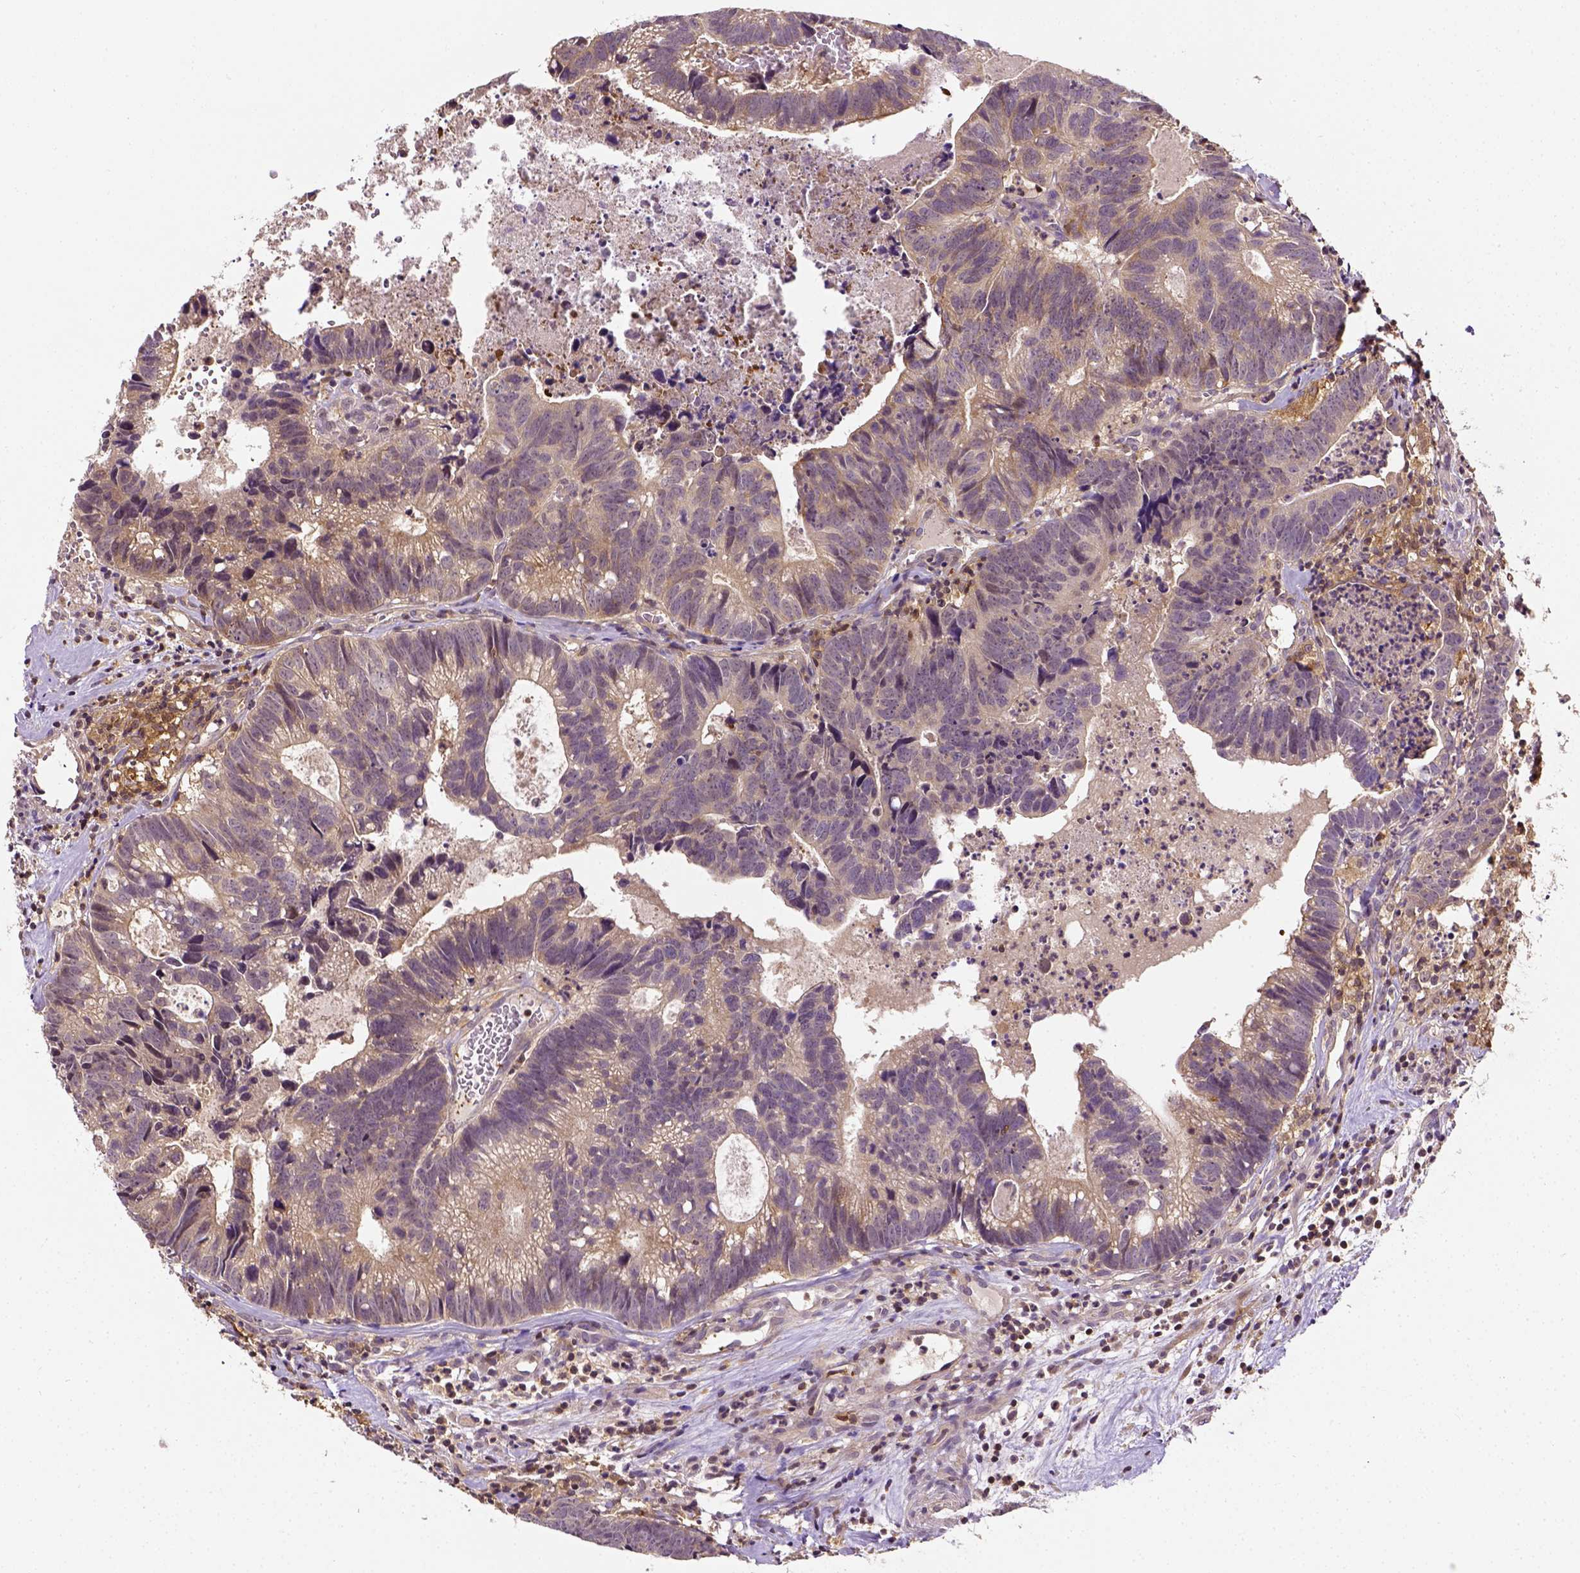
{"staining": {"intensity": "weak", "quantity": "25%-75%", "location": "cytoplasmic/membranous"}, "tissue": "head and neck cancer", "cell_type": "Tumor cells", "image_type": "cancer", "snomed": [{"axis": "morphology", "description": "Adenocarcinoma, NOS"}, {"axis": "topography", "description": "Head-Neck"}], "caption": "Immunohistochemistry of head and neck adenocarcinoma demonstrates low levels of weak cytoplasmic/membranous staining in about 25%-75% of tumor cells.", "gene": "MATK", "patient": {"sex": "male", "age": 62}}